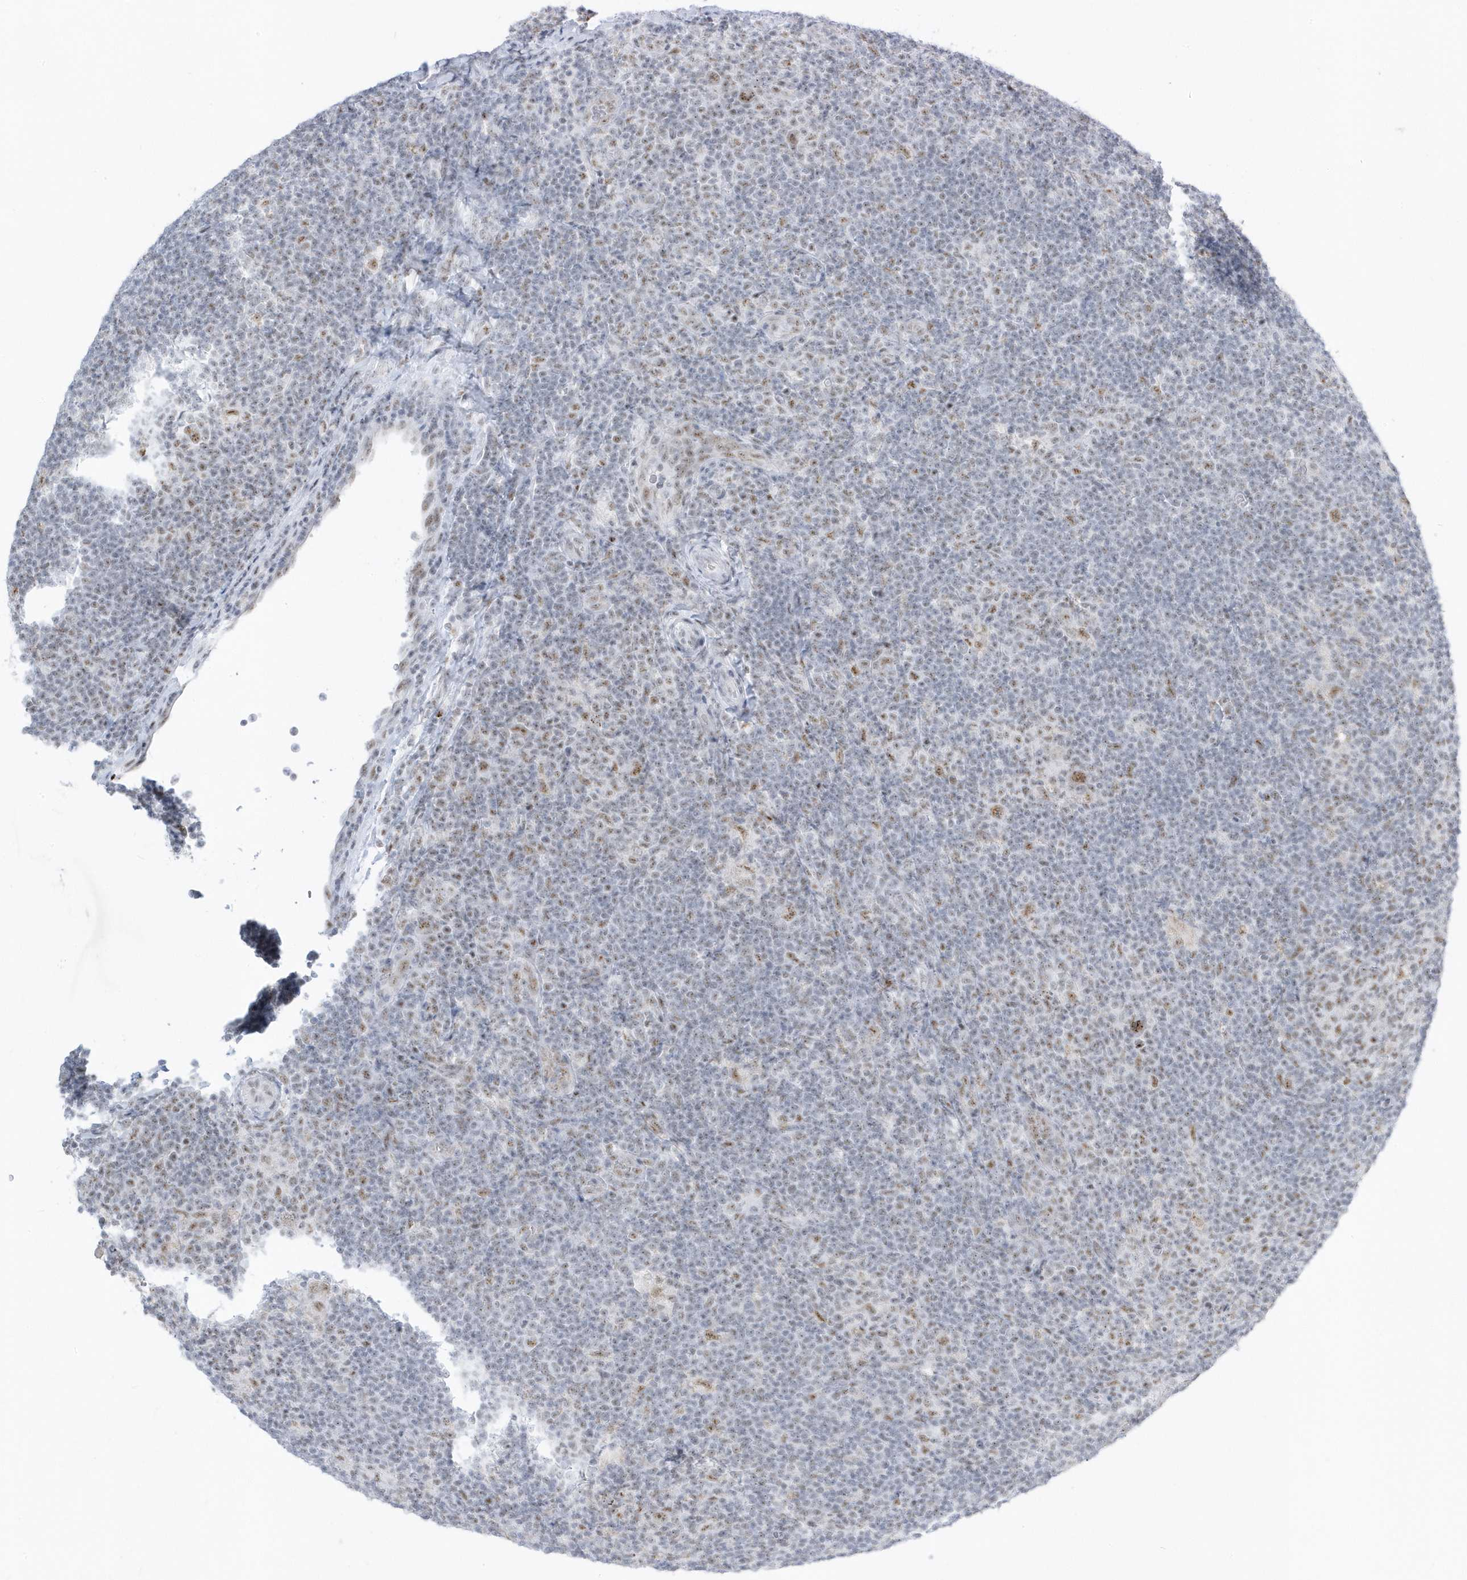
{"staining": {"intensity": "moderate", "quantity": ">75%", "location": "nuclear"}, "tissue": "lymphoma", "cell_type": "Tumor cells", "image_type": "cancer", "snomed": [{"axis": "morphology", "description": "Hodgkin's disease, NOS"}, {"axis": "topography", "description": "Lymph node"}], "caption": "The histopathology image reveals immunohistochemical staining of Hodgkin's disease. There is moderate nuclear positivity is seen in about >75% of tumor cells. (brown staining indicates protein expression, while blue staining denotes nuclei).", "gene": "PLEKHN1", "patient": {"sex": "female", "age": 57}}